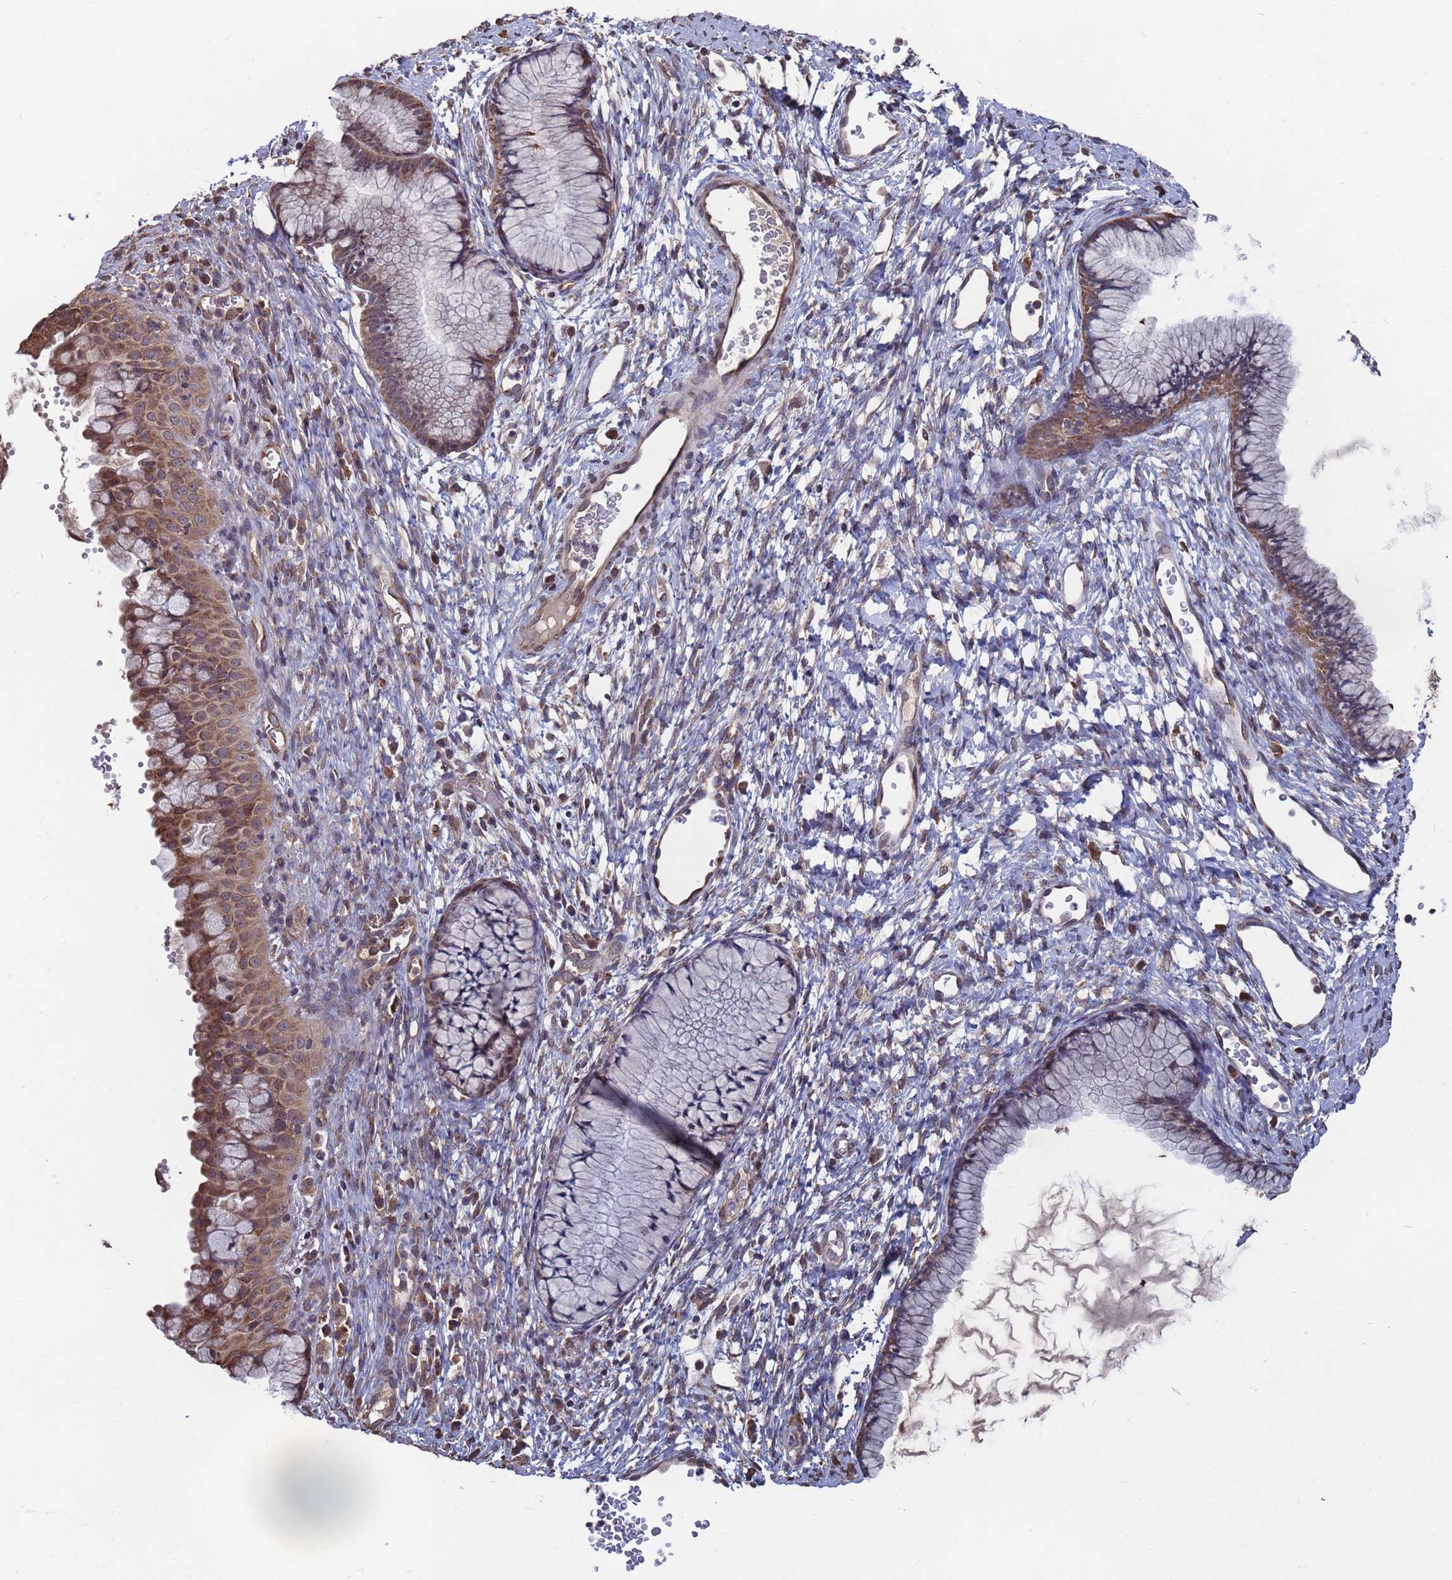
{"staining": {"intensity": "moderate", "quantity": "25%-75%", "location": "cytoplasmic/membranous"}, "tissue": "cervix", "cell_type": "Glandular cells", "image_type": "normal", "snomed": [{"axis": "morphology", "description": "Normal tissue, NOS"}, {"axis": "topography", "description": "Cervix"}], "caption": "Protein expression analysis of normal cervix reveals moderate cytoplasmic/membranous staining in approximately 25%-75% of glandular cells. The staining is performed using DAB brown chromogen to label protein expression. The nuclei are counter-stained blue using hematoxylin.", "gene": "CFAP119", "patient": {"sex": "female", "age": 42}}